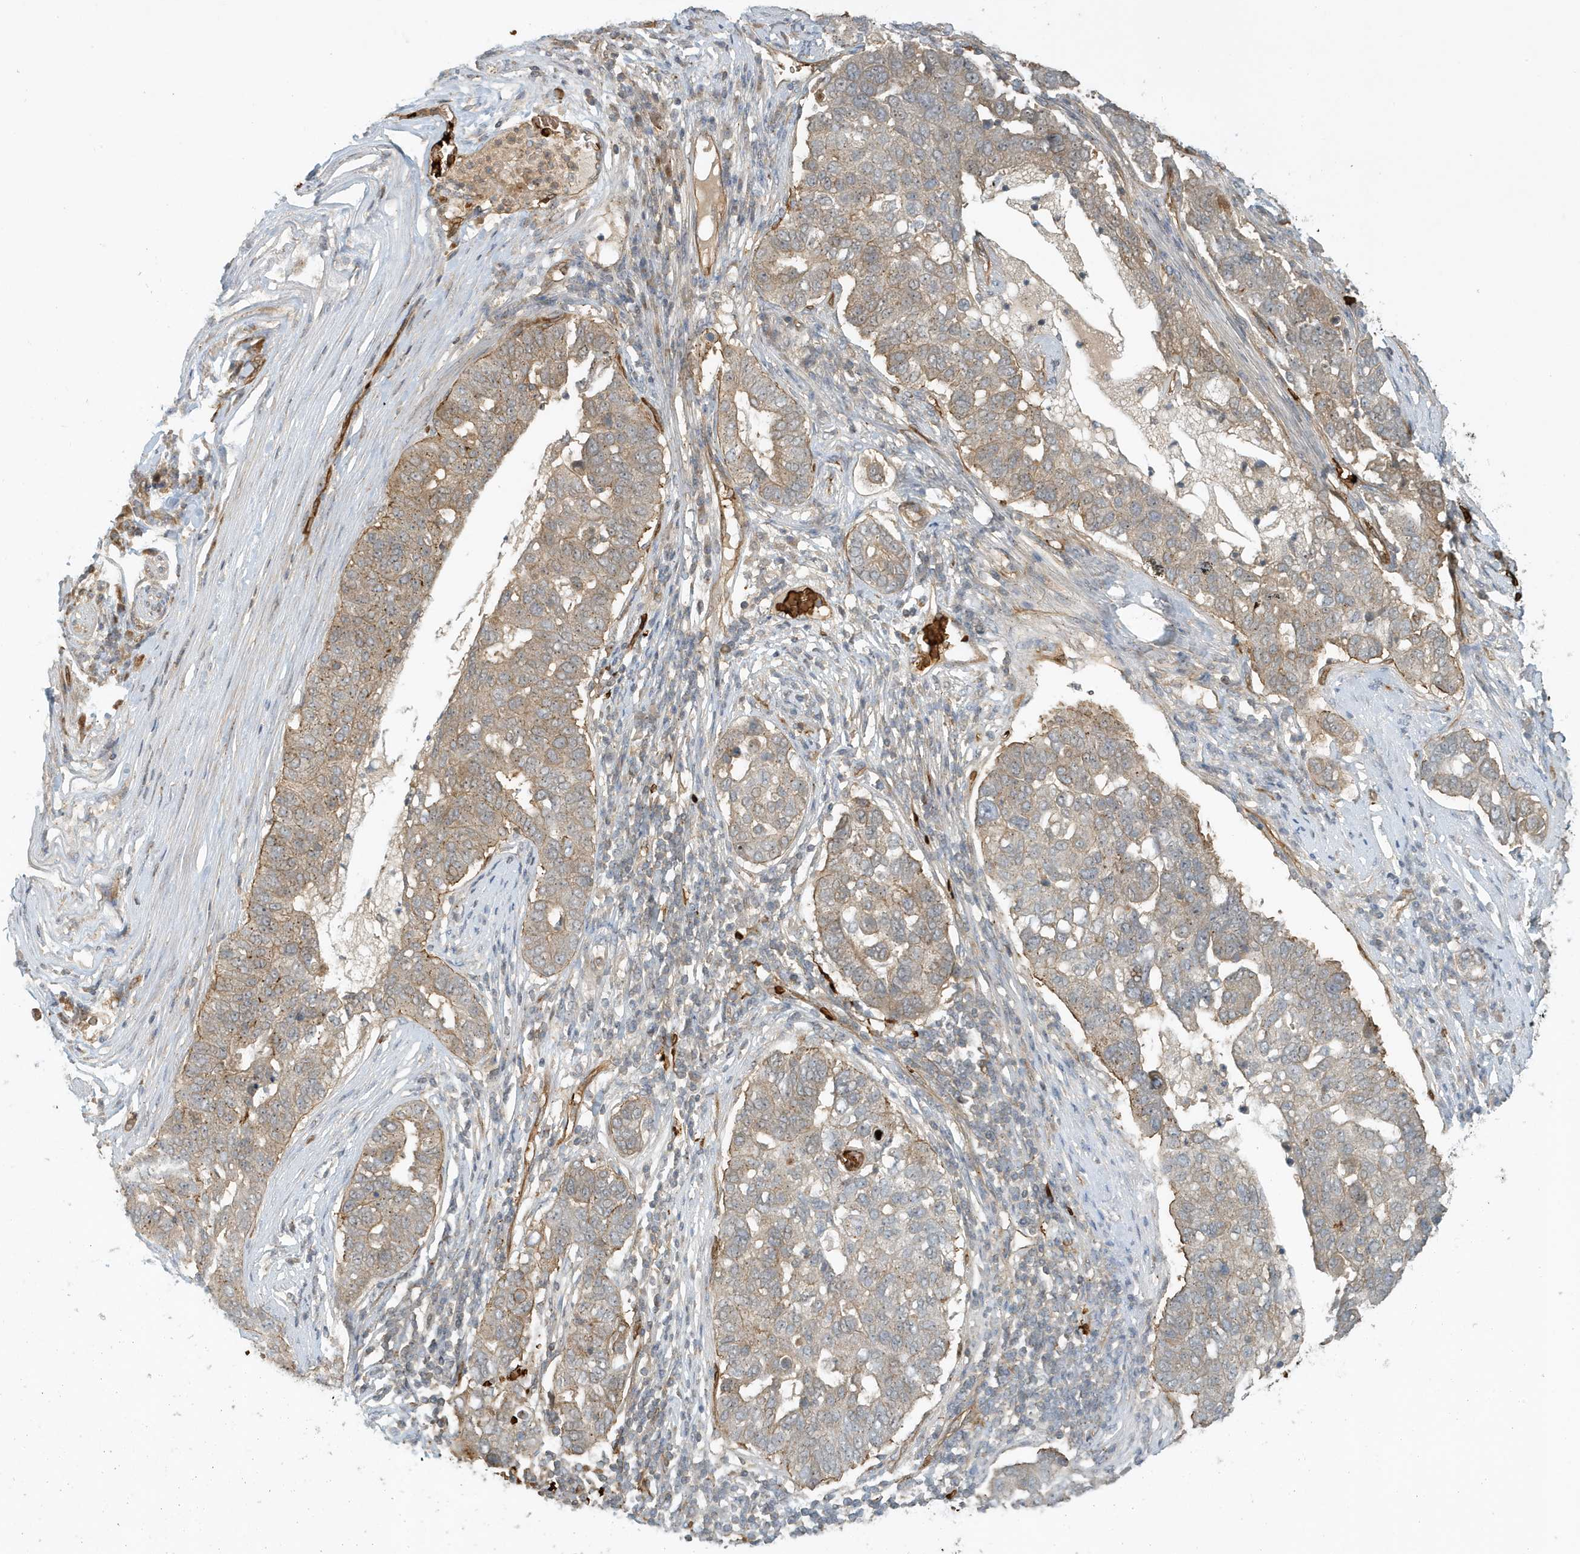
{"staining": {"intensity": "weak", "quantity": "<25%", "location": "cytoplasmic/membranous"}, "tissue": "pancreatic cancer", "cell_type": "Tumor cells", "image_type": "cancer", "snomed": [{"axis": "morphology", "description": "Adenocarcinoma, NOS"}, {"axis": "topography", "description": "Pancreas"}], "caption": "Immunohistochemistry (IHC) photomicrograph of neoplastic tissue: human pancreatic cancer (adenocarcinoma) stained with DAB shows no significant protein expression in tumor cells. (DAB (3,3'-diaminobenzidine) immunohistochemistry (IHC) with hematoxylin counter stain).", "gene": "FYCO1", "patient": {"sex": "female", "age": 61}}